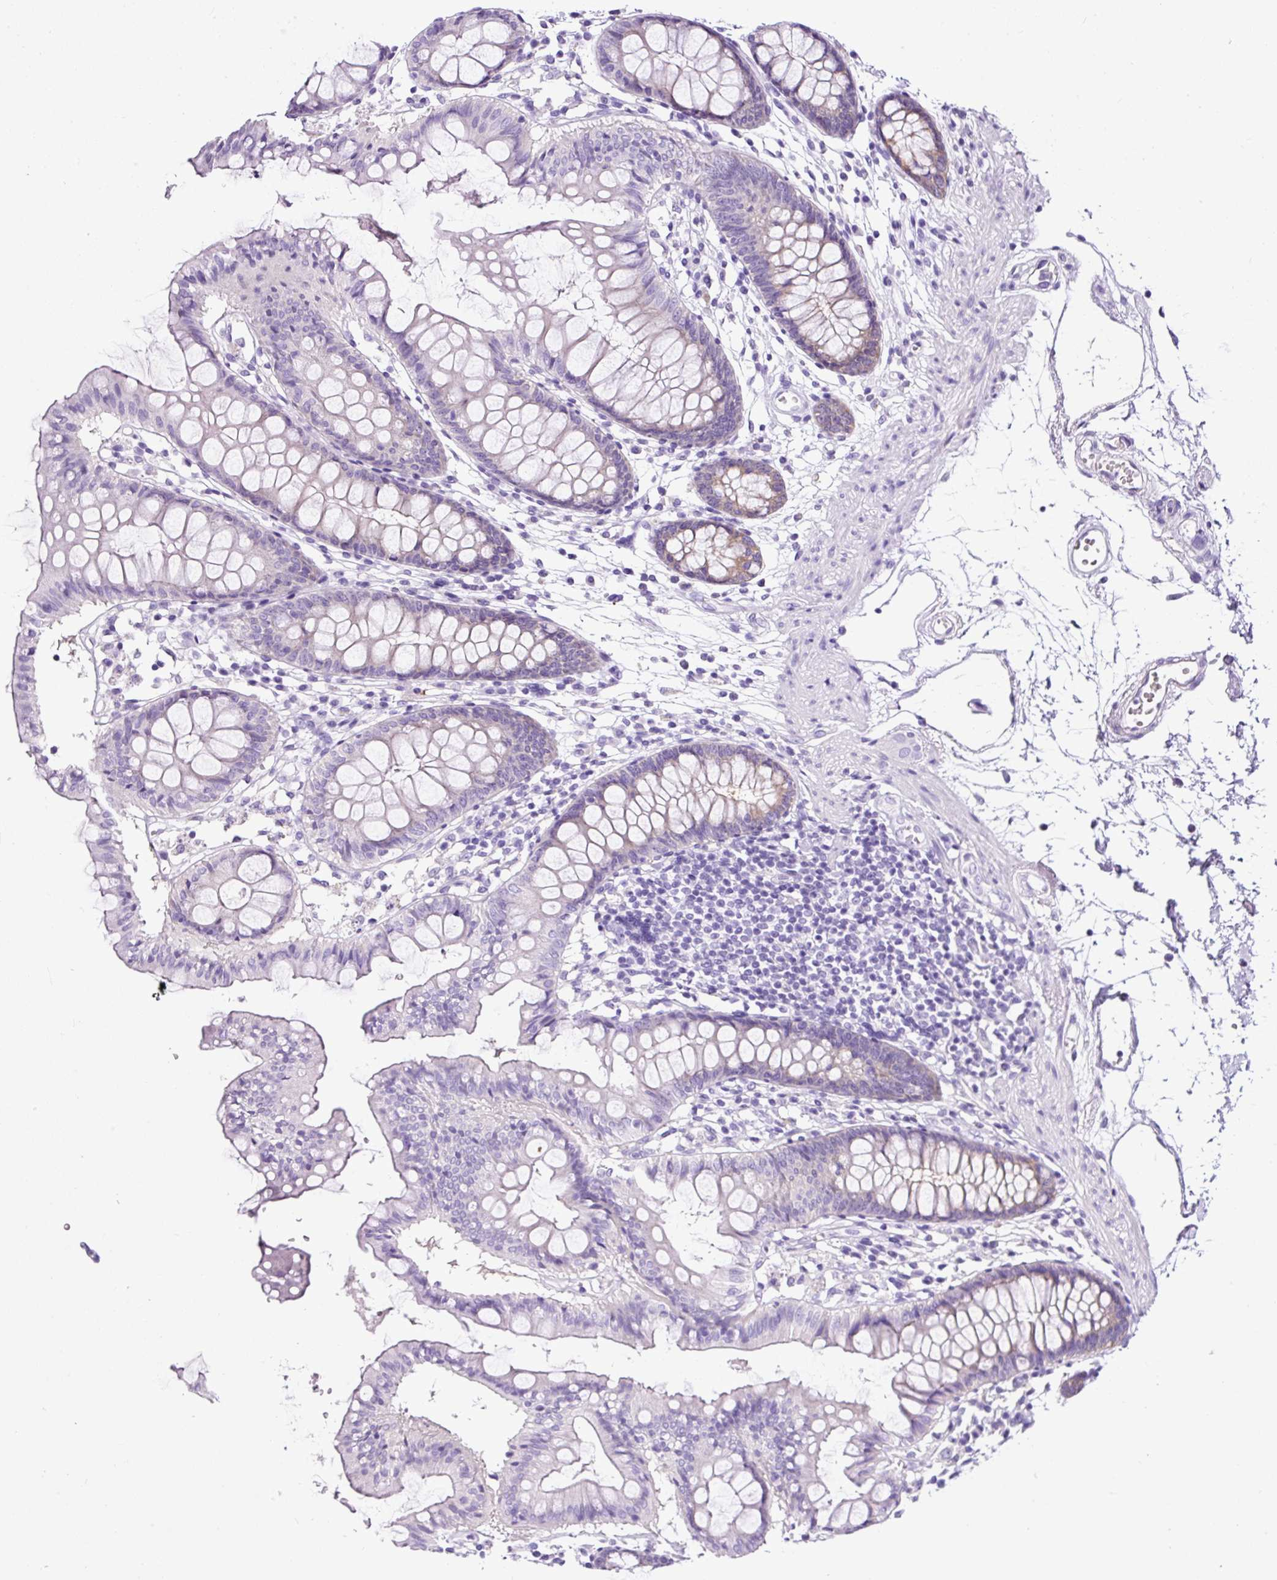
{"staining": {"intensity": "negative", "quantity": "none", "location": "none"}, "tissue": "colon", "cell_type": "Endothelial cells", "image_type": "normal", "snomed": [{"axis": "morphology", "description": "Normal tissue, NOS"}, {"axis": "topography", "description": "Colon"}], "caption": "This is a image of immunohistochemistry staining of benign colon, which shows no positivity in endothelial cells.", "gene": "STOX2", "patient": {"sex": "female", "age": 84}}